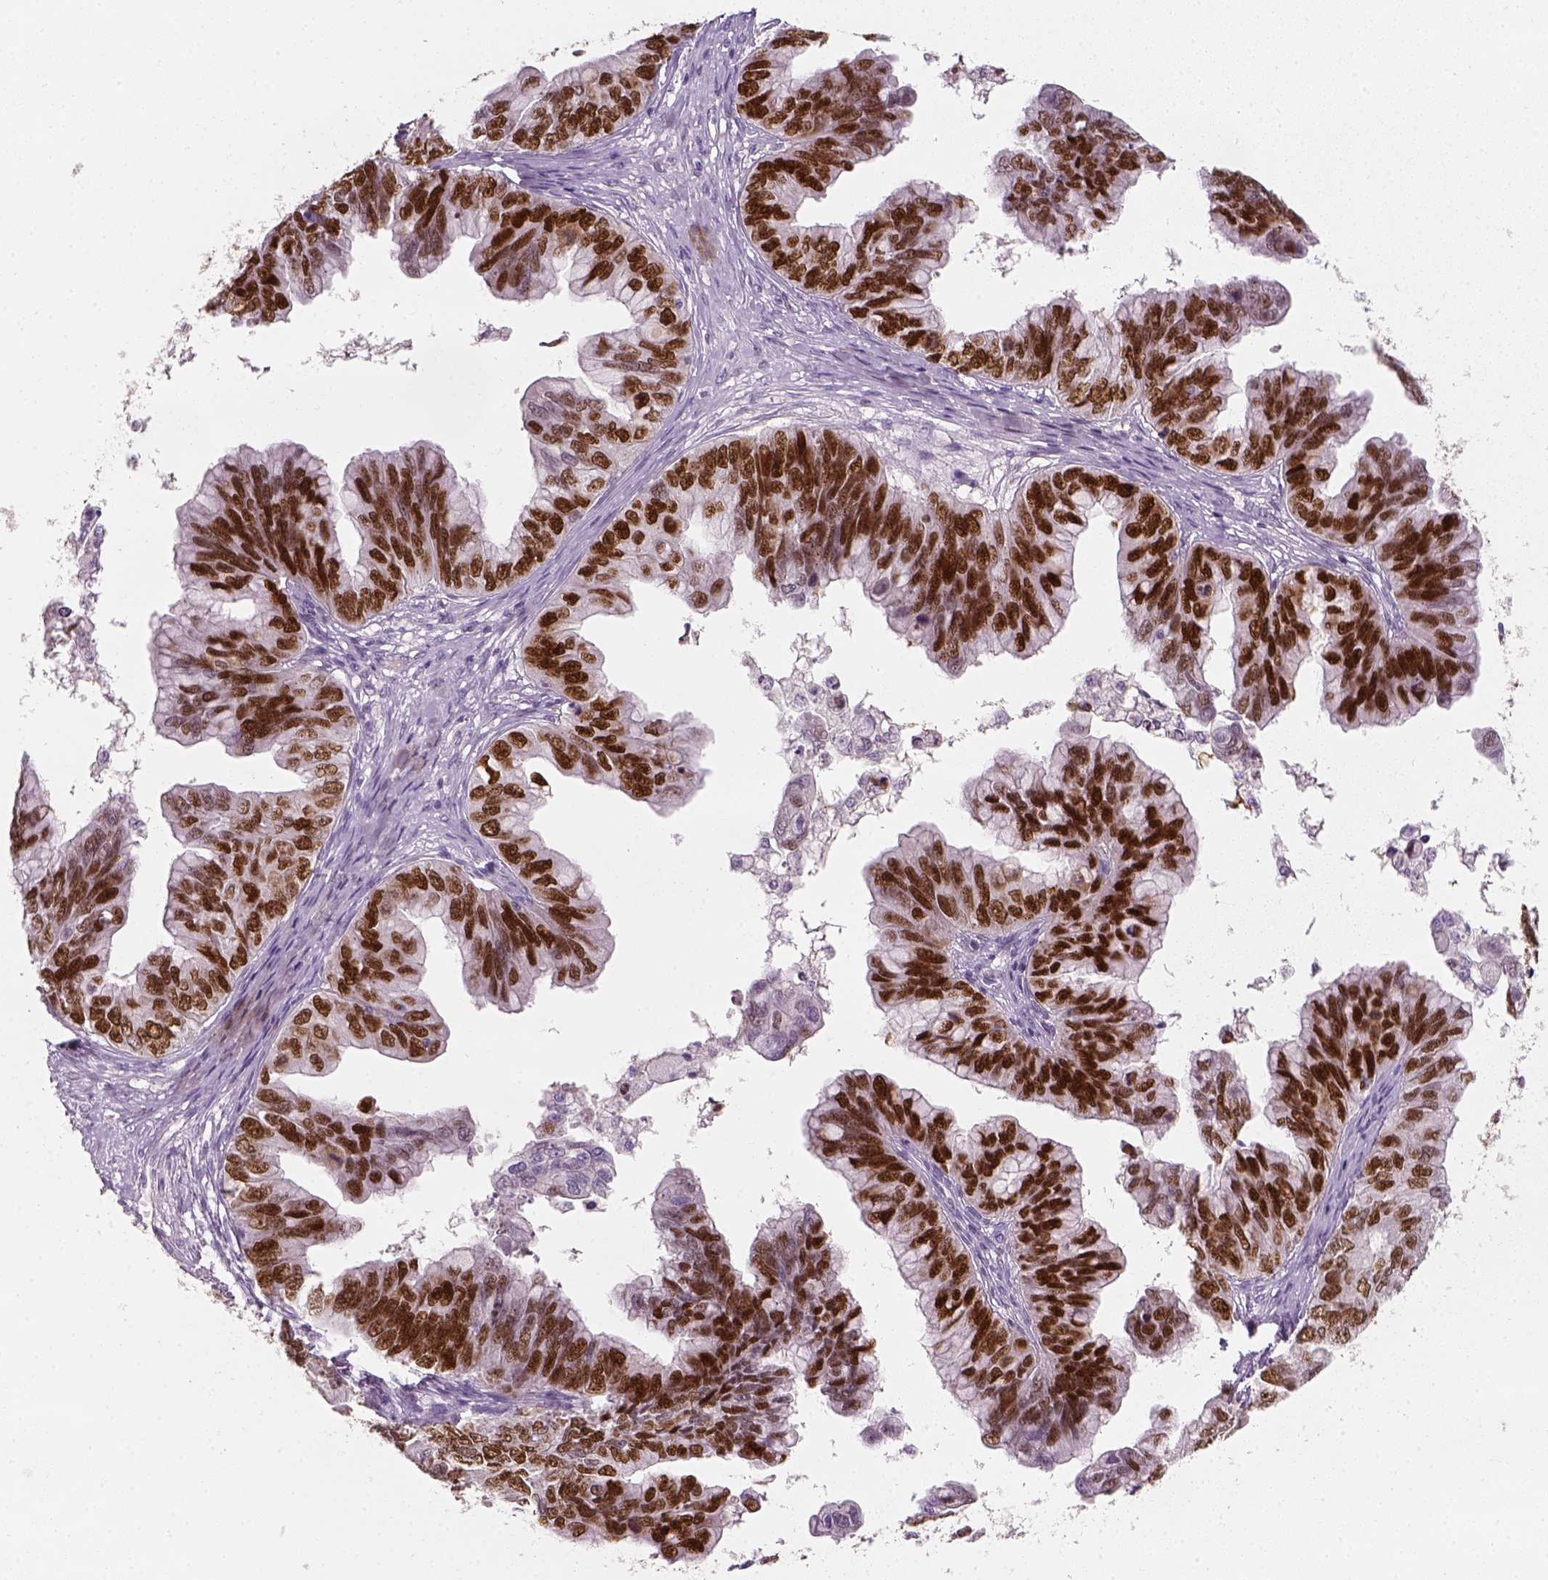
{"staining": {"intensity": "strong", "quantity": ">75%", "location": "nuclear"}, "tissue": "ovarian cancer", "cell_type": "Tumor cells", "image_type": "cancer", "snomed": [{"axis": "morphology", "description": "Cystadenocarcinoma, mucinous, NOS"}, {"axis": "topography", "description": "Ovary"}], "caption": "This micrograph demonstrates immunohistochemistry staining of mucinous cystadenocarcinoma (ovarian), with high strong nuclear staining in approximately >75% of tumor cells.", "gene": "TP53", "patient": {"sex": "female", "age": 76}}